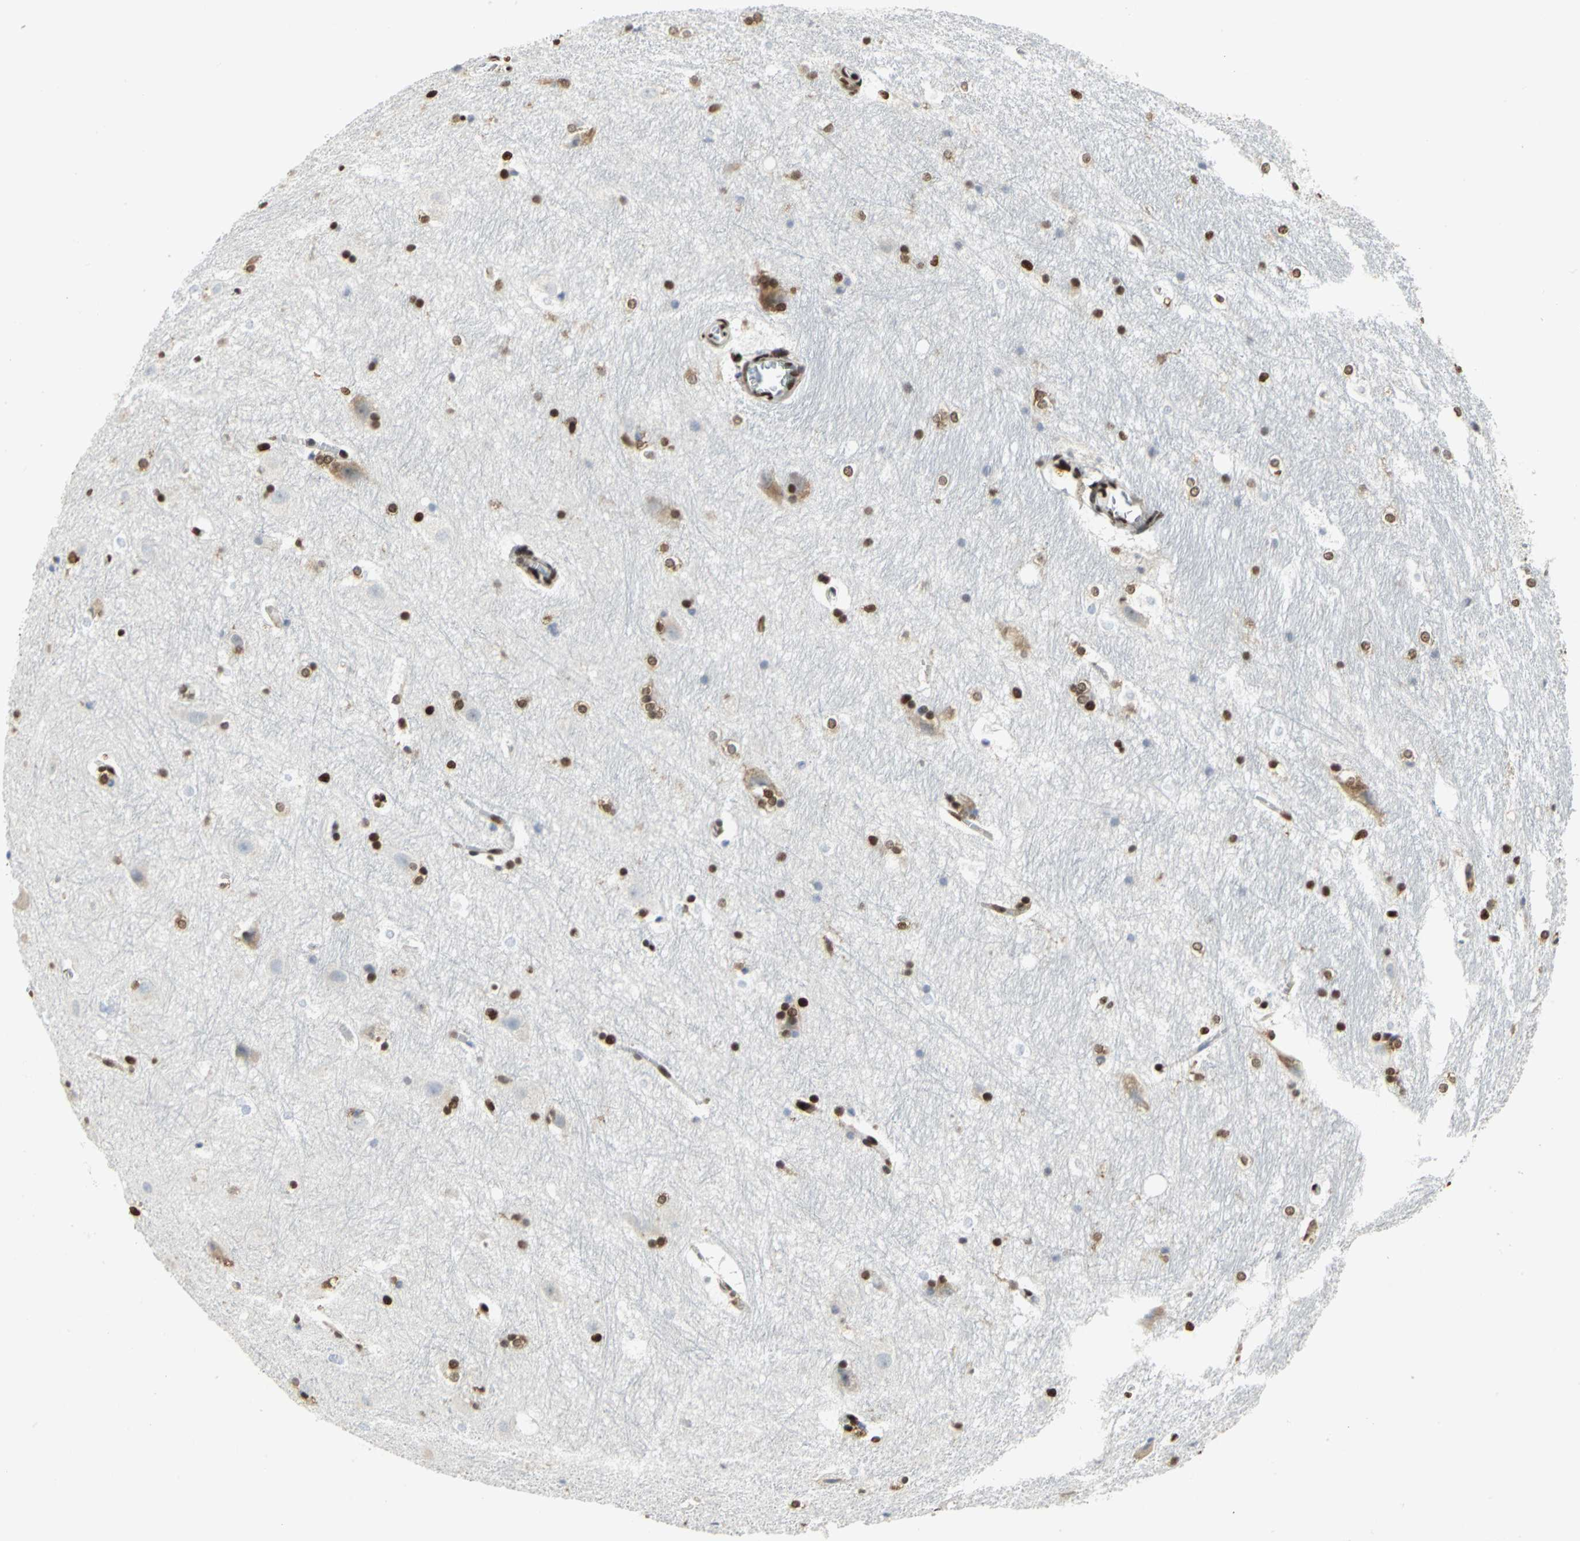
{"staining": {"intensity": "strong", "quantity": "25%-75%", "location": "nuclear"}, "tissue": "hippocampus", "cell_type": "Glial cells", "image_type": "normal", "snomed": [{"axis": "morphology", "description": "Normal tissue, NOS"}, {"axis": "topography", "description": "Hippocampus"}], "caption": "Hippocampus stained with immunohistochemistry (IHC) exhibits strong nuclear staining in approximately 25%-75% of glial cells. The protein of interest is stained brown, and the nuclei are stained in blue (DAB (3,3'-diaminobenzidine) IHC with brightfield microscopy, high magnification).", "gene": "HMGB1", "patient": {"sex": "female", "age": 19}}